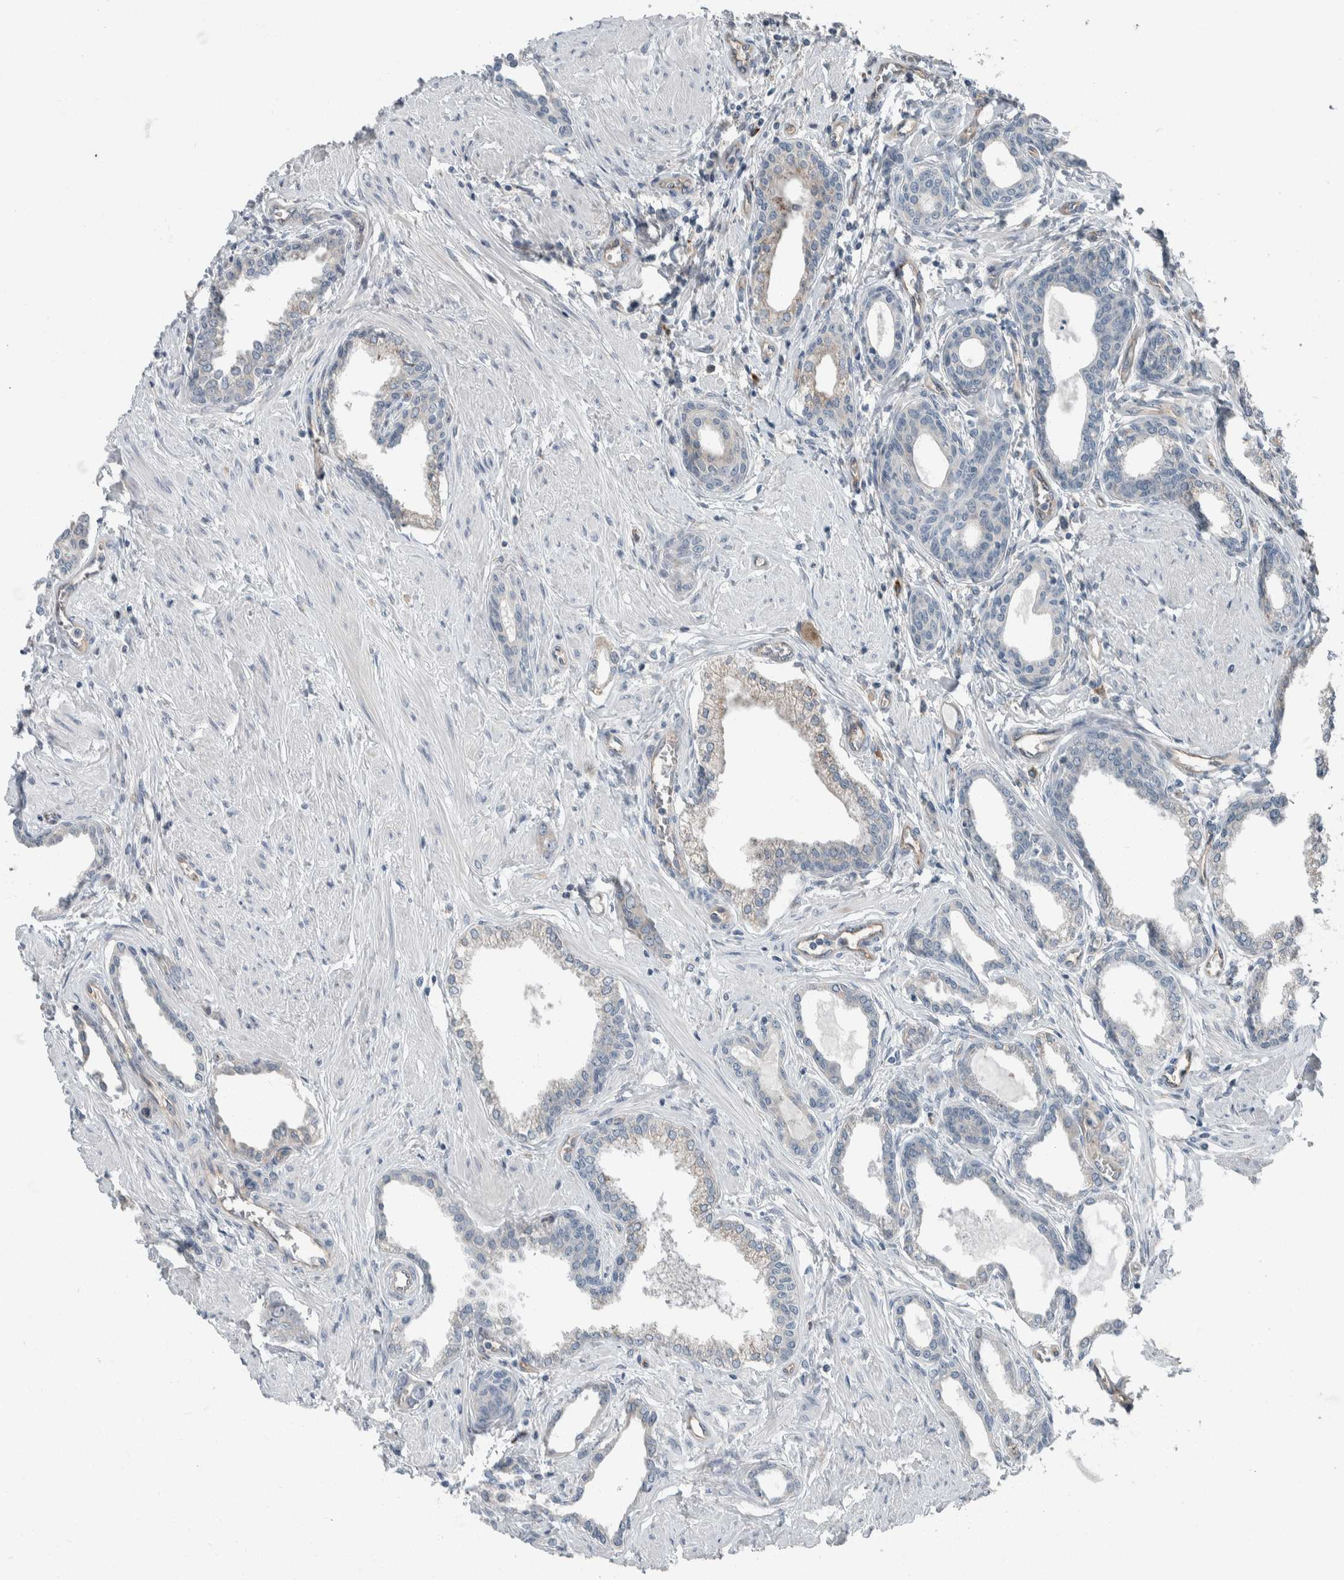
{"staining": {"intensity": "negative", "quantity": "none", "location": "none"}, "tissue": "prostate cancer", "cell_type": "Tumor cells", "image_type": "cancer", "snomed": [{"axis": "morphology", "description": "Adenocarcinoma, High grade"}, {"axis": "topography", "description": "Prostate"}], "caption": "Histopathology image shows no significant protein staining in tumor cells of prostate cancer (high-grade adenocarcinoma).", "gene": "USP25", "patient": {"sex": "male", "age": 52}}